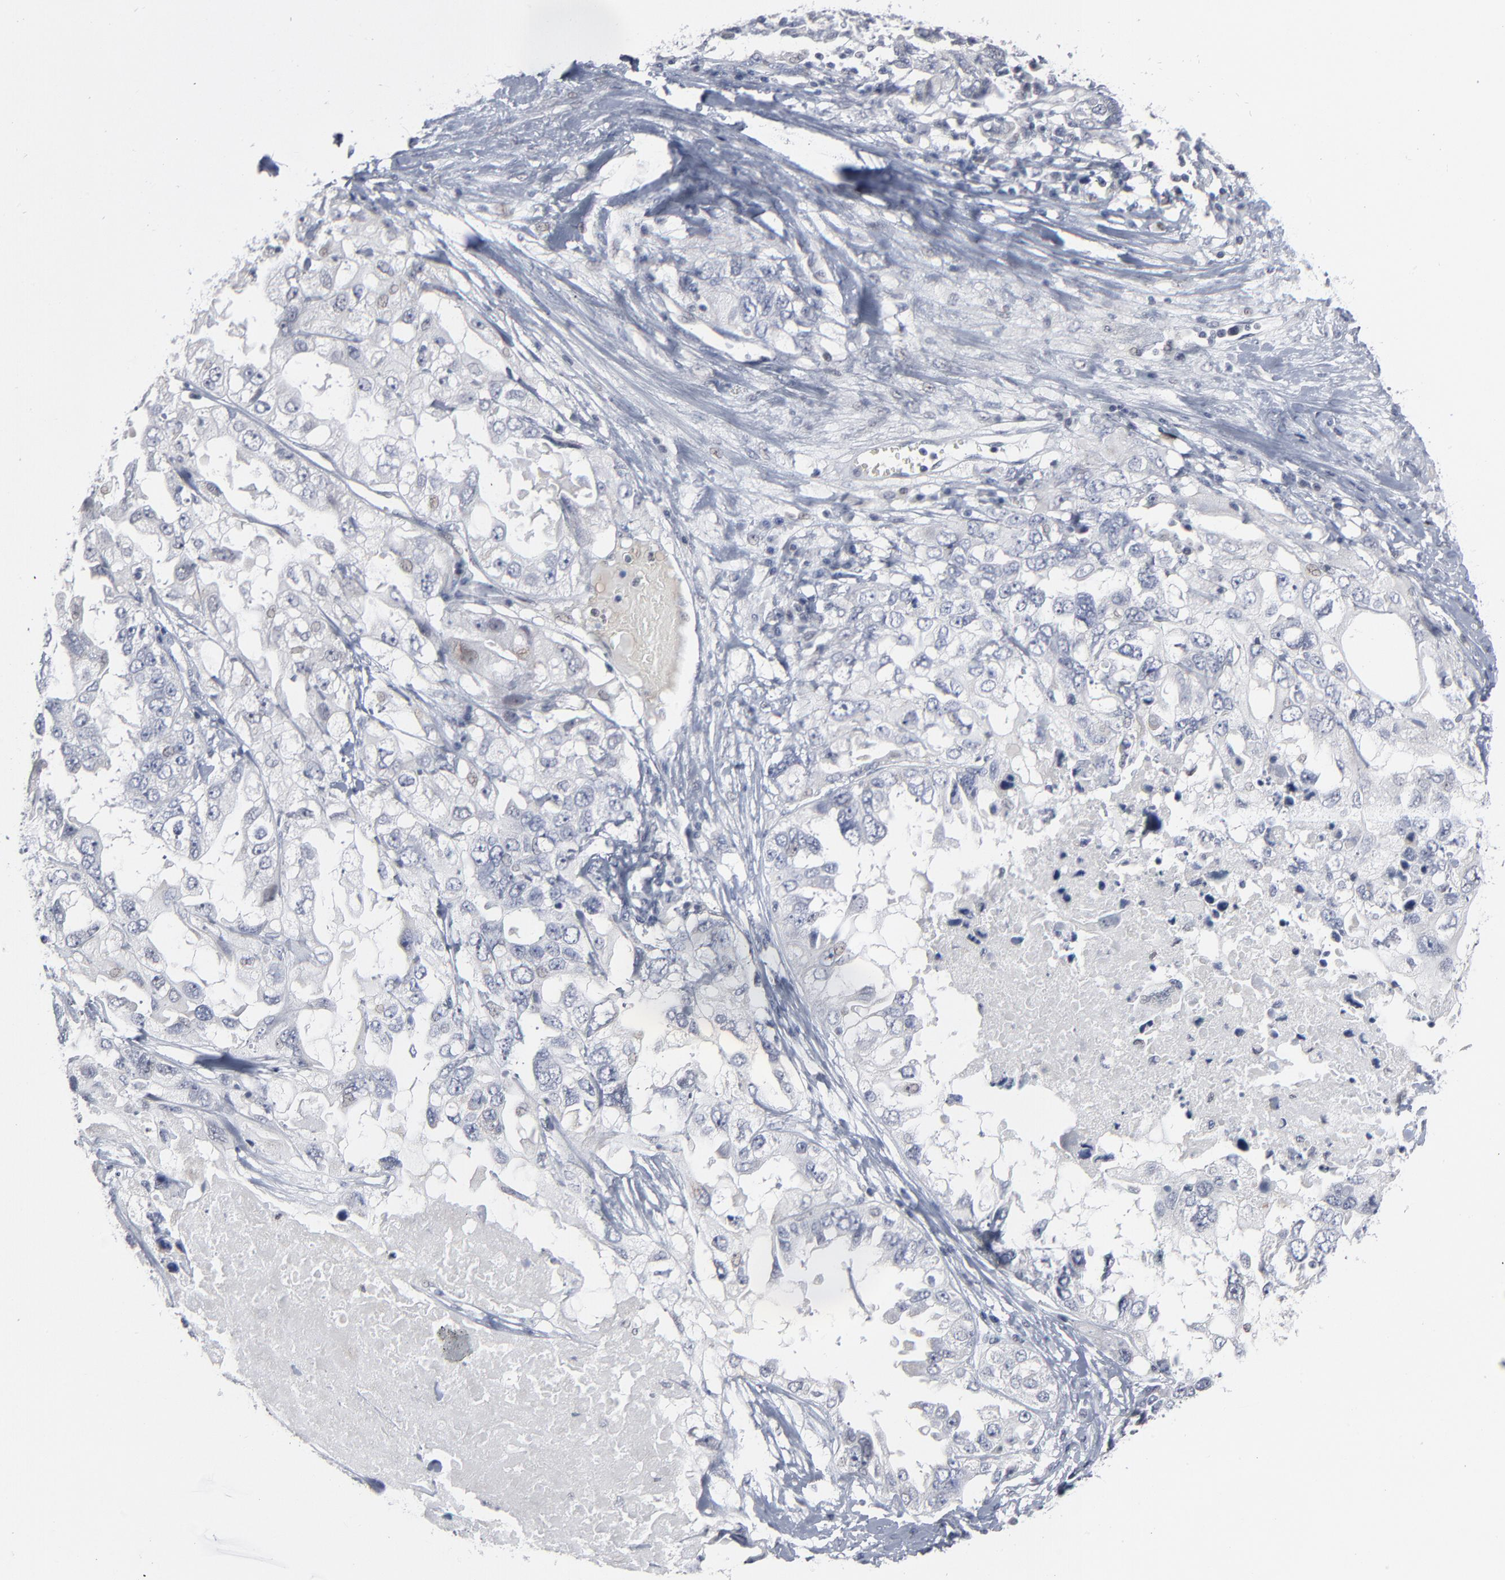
{"staining": {"intensity": "negative", "quantity": "none", "location": "none"}, "tissue": "ovarian cancer", "cell_type": "Tumor cells", "image_type": "cancer", "snomed": [{"axis": "morphology", "description": "Cystadenocarcinoma, serous, NOS"}, {"axis": "topography", "description": "Ovary"}], "caption": "Tumor cells show no significant staining in ovarian cancer (serous cystadenocarcinoma).", "gene": "FOXN2", "patient": {"sex": "female", "age": 82}}